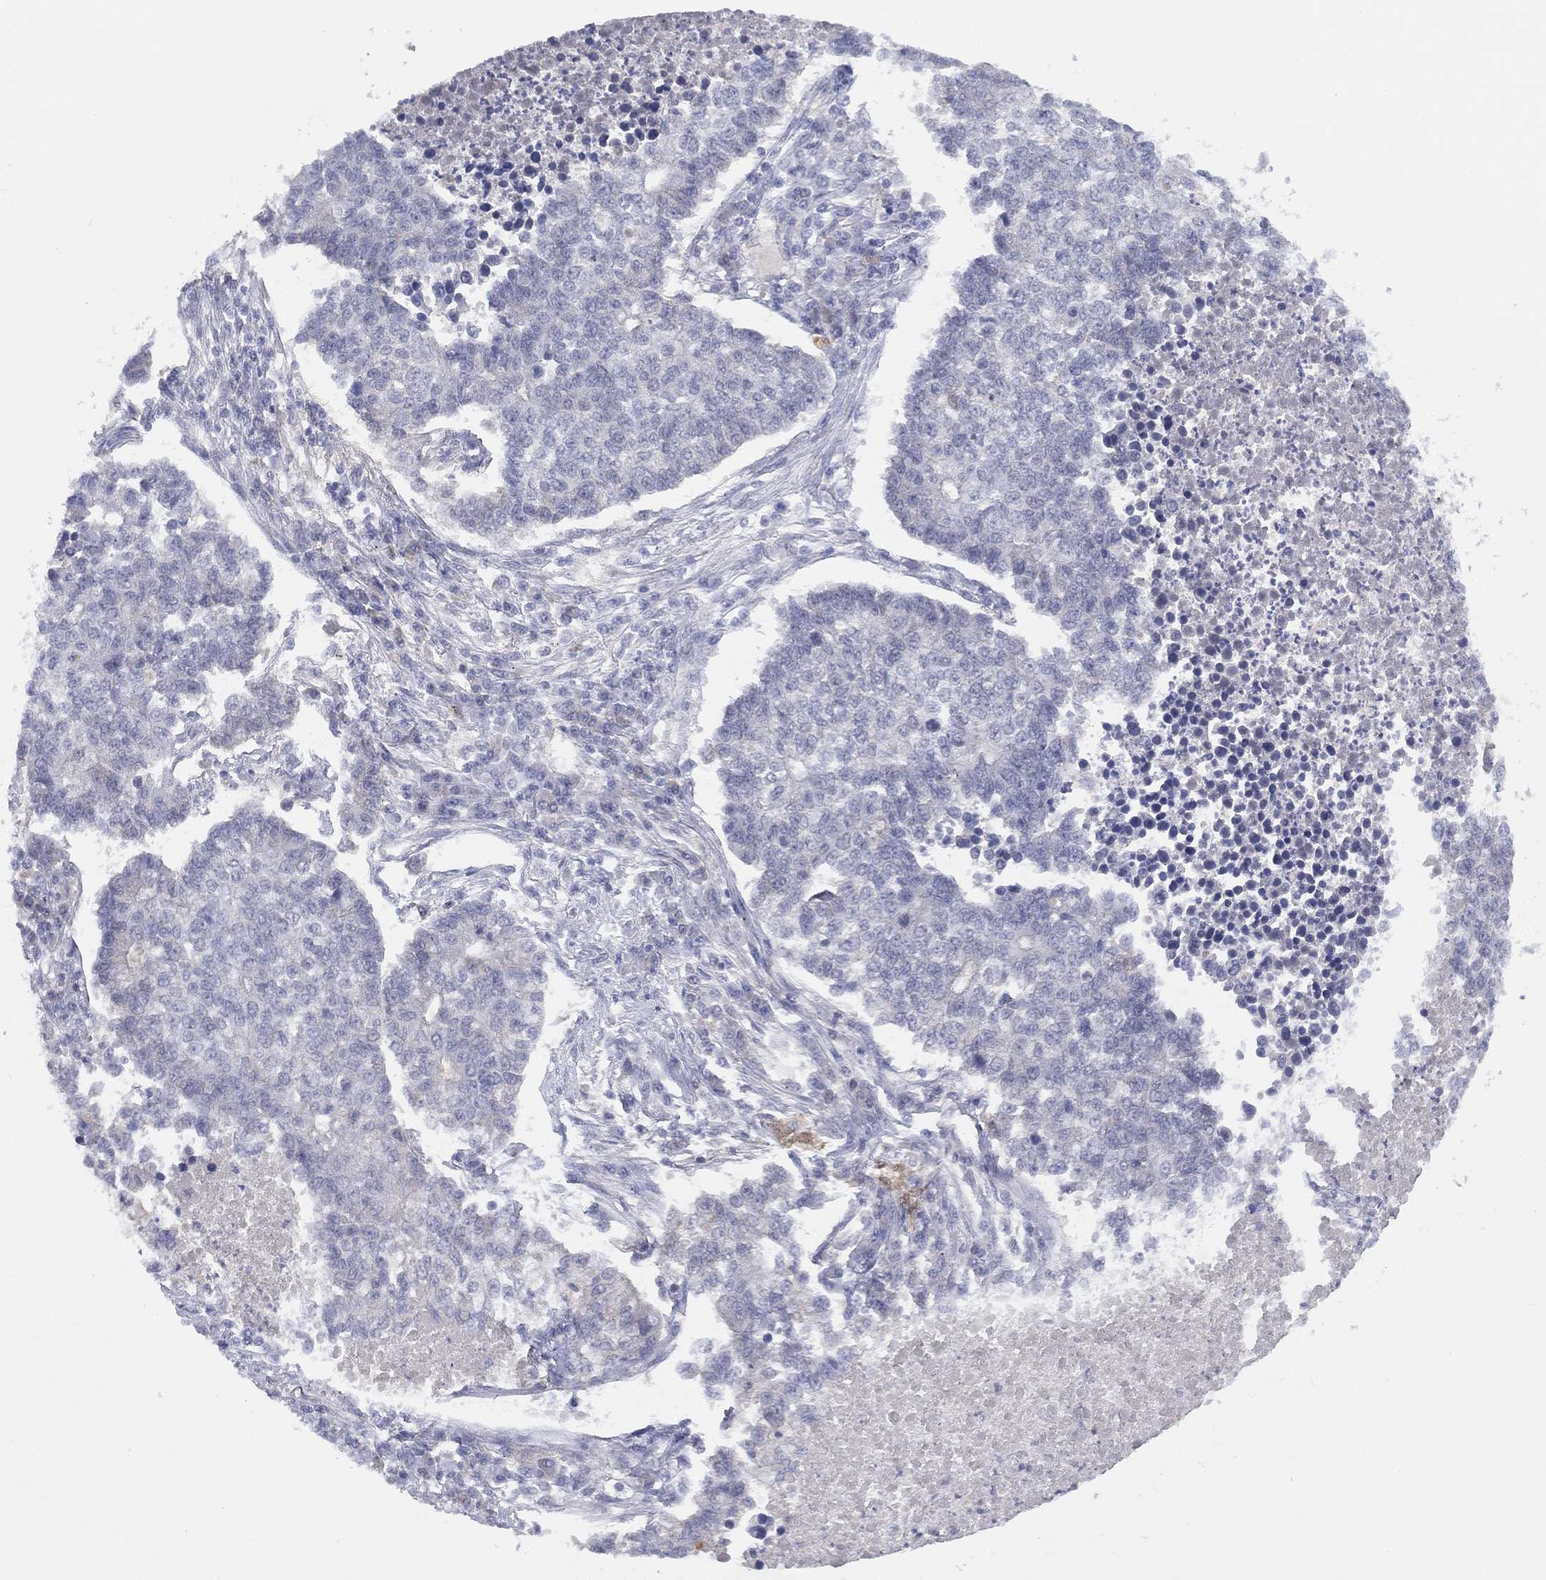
{"staining": {"intensity": "negative", "quantity": "none", "location": "none"}, "tissue": "lung cancer", "cell_type": "Tumor cells", "image_type": "cancer", "snomed": [{"axis": "morphology", "description": "Adenocarcinoma, NOS"}, {"axis": "topography", "description": "Lung"}], "caption": "Tumor cells show no significant protein staining in lung cancer (adenocarcinoma). The staining was performed using DAB (3,3'-diaminobenzidine) to visualize the protein expression in brown, while the nuclei were stained in blue with hematoxylin (Magnification: 20x).", "gene": "DDAH1", "patient": {"sex": "male", "age": 57}}